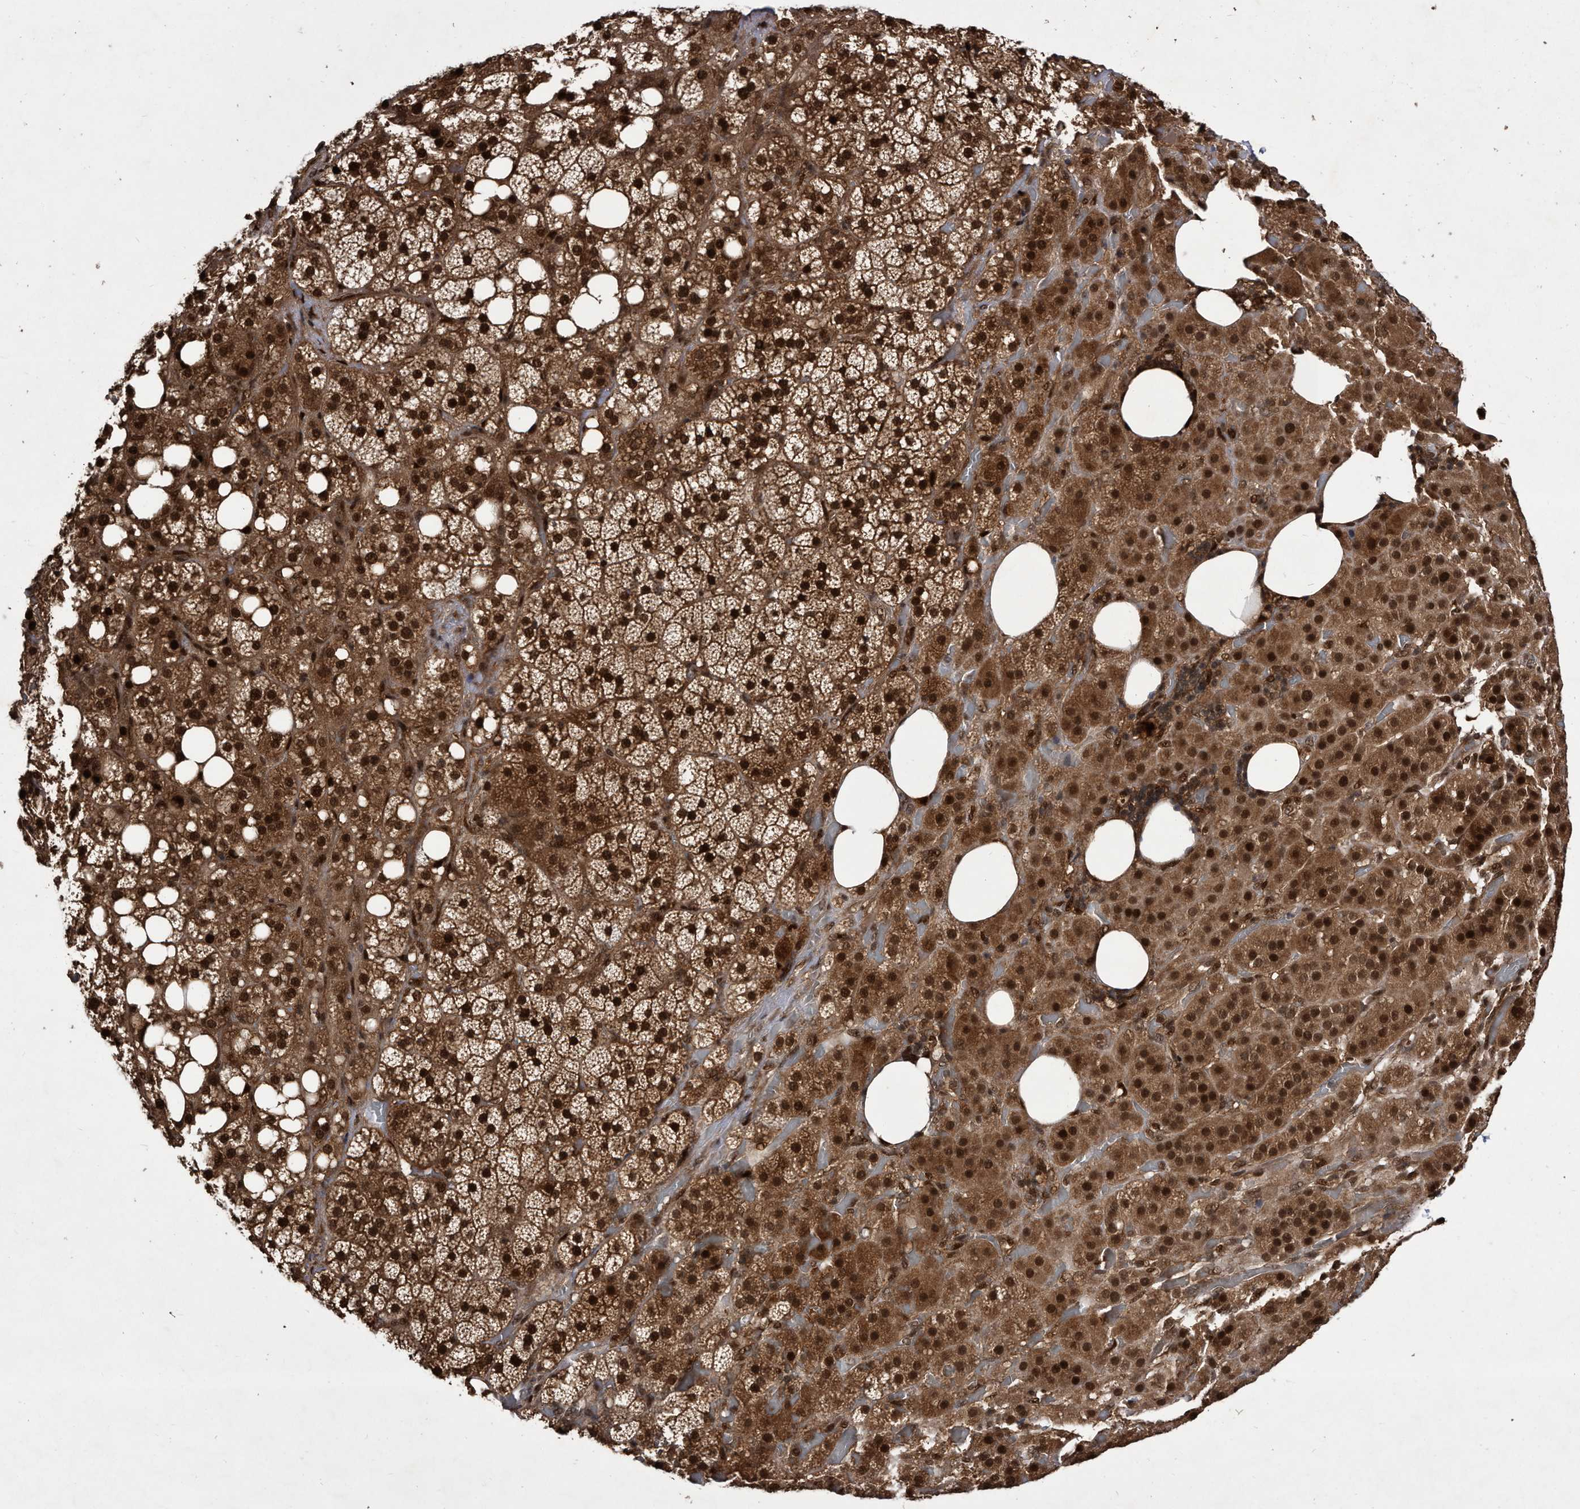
{"staining": {"intensity": "strong", "quantity": ">75%", "location": "cytoplasmic/membranous,nuclear"}, "tissue": "adrenal gland", "cell_type": "Glandular cells", "image_type": "normal", "snomed": [{"axis": "morphology", "description": "Normal tissue, NOS"}, {"axis": "topography", "description": "Adrenal gland"}], "caption": "Immunohistochemical staining of benign adrenal gland demonstrates >75% levels of strong cytoplasmic/membranous,nuclear protein expression in approximately >75% of glandular cells. (DAB IHC with brightfield microscopy, high magnification).", "gene": "RAD23B", "patient": {"sex": "female", "age": 59}}